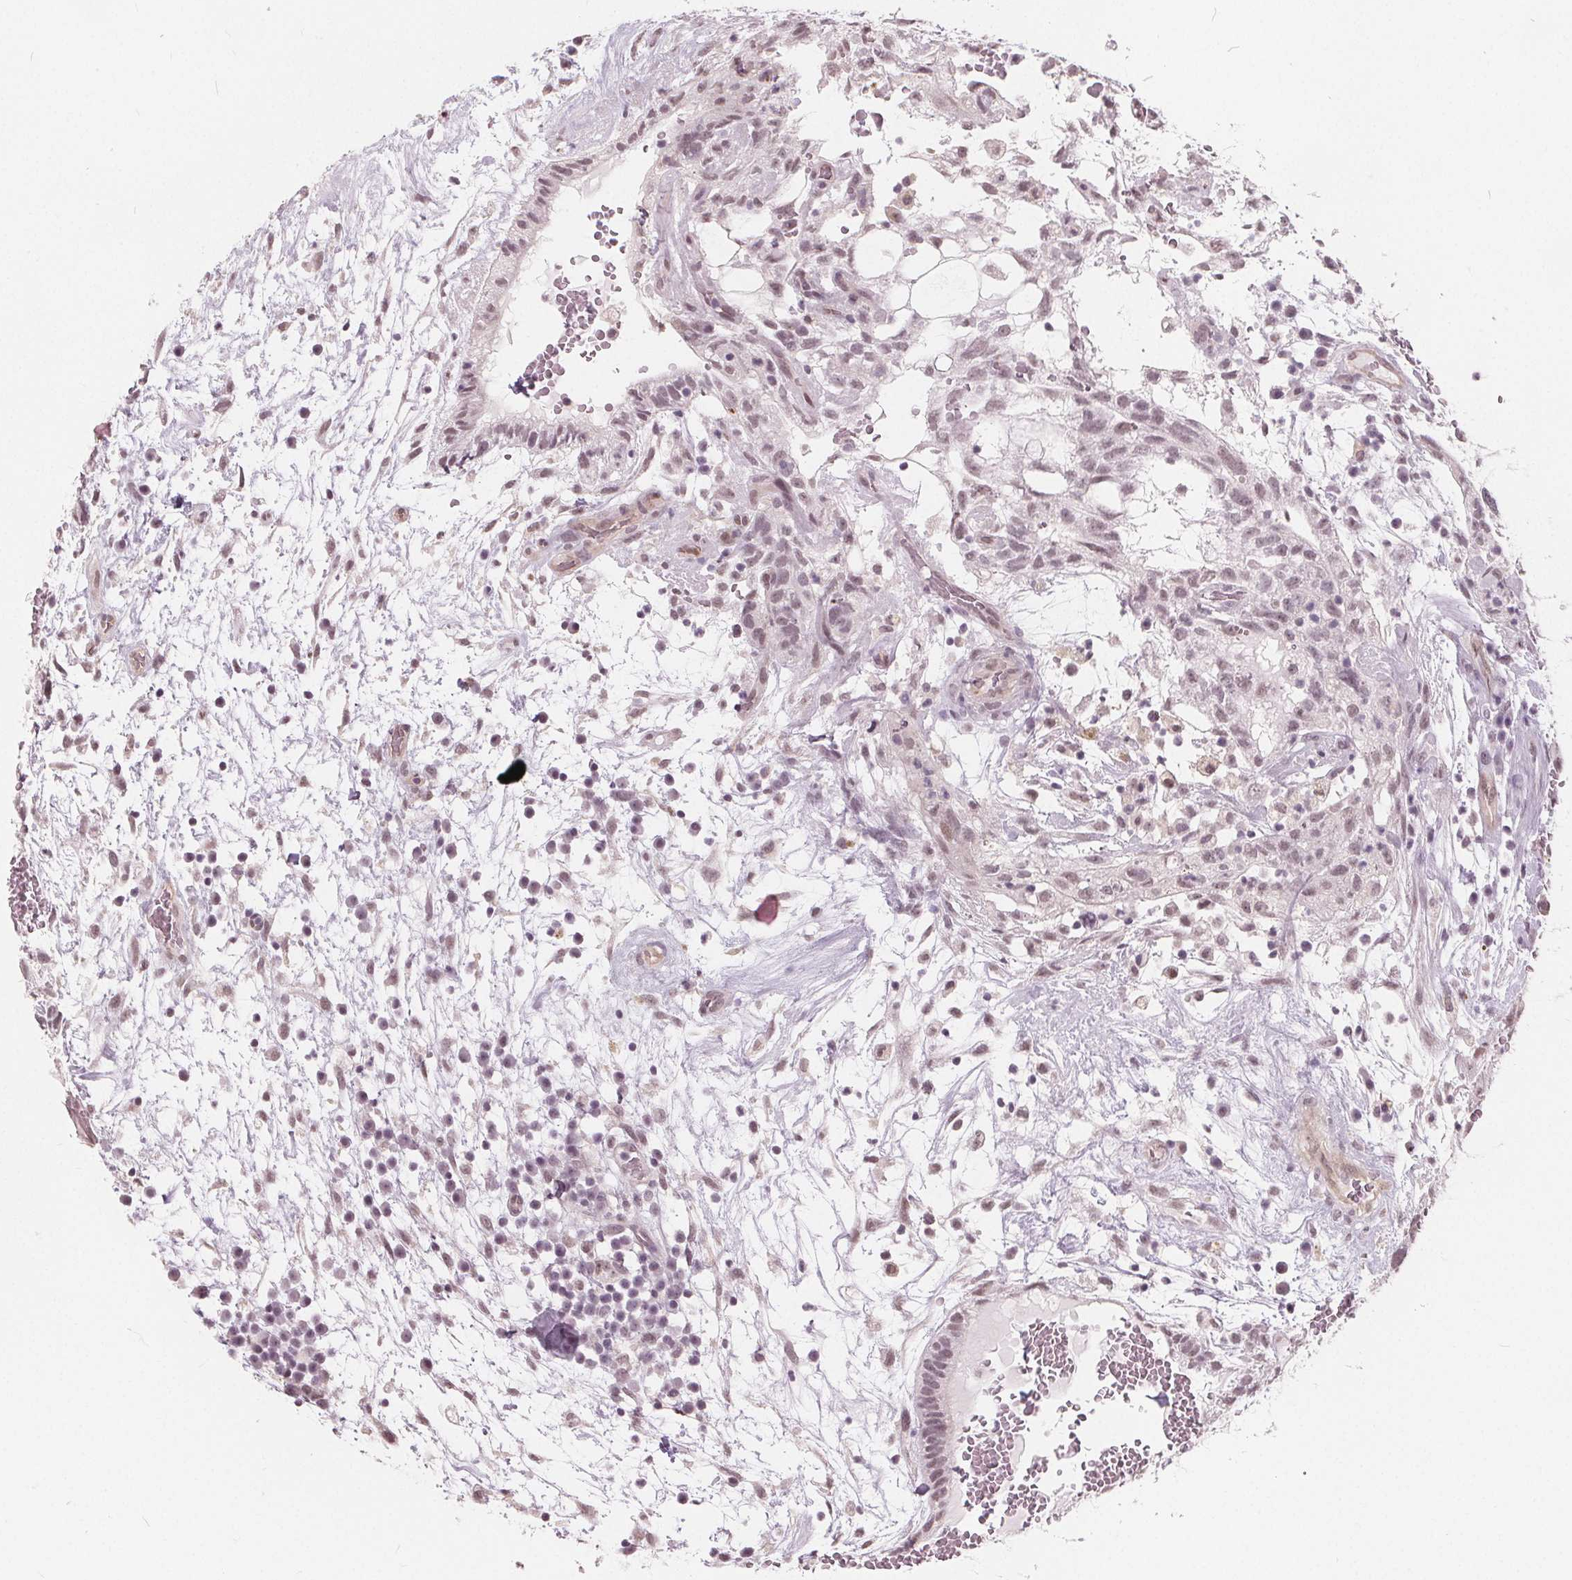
{"staining": {"intensity": "weak", "quantity": "25%-75%", "location": "nuclear"}, "tissue": "testis cancer", "cell_type": "Tumor cells", "image_type": "cancer", "snomed": [{"axis": "morphology", "description": "Normal tissue, NOS"}, {"axis": "morphology", "description": "Carcinoma, Embryonal, NOS"}, {"axis": "topography", "description": "Testis"}], "caption": "There is low levels of weak nuclear positivity in tumor cells of testis cancer, as demonstrated by immunohistochemical staining (brown color).", "gene": "NUP210L", "patient": {"sex": "male", "age": 32}}